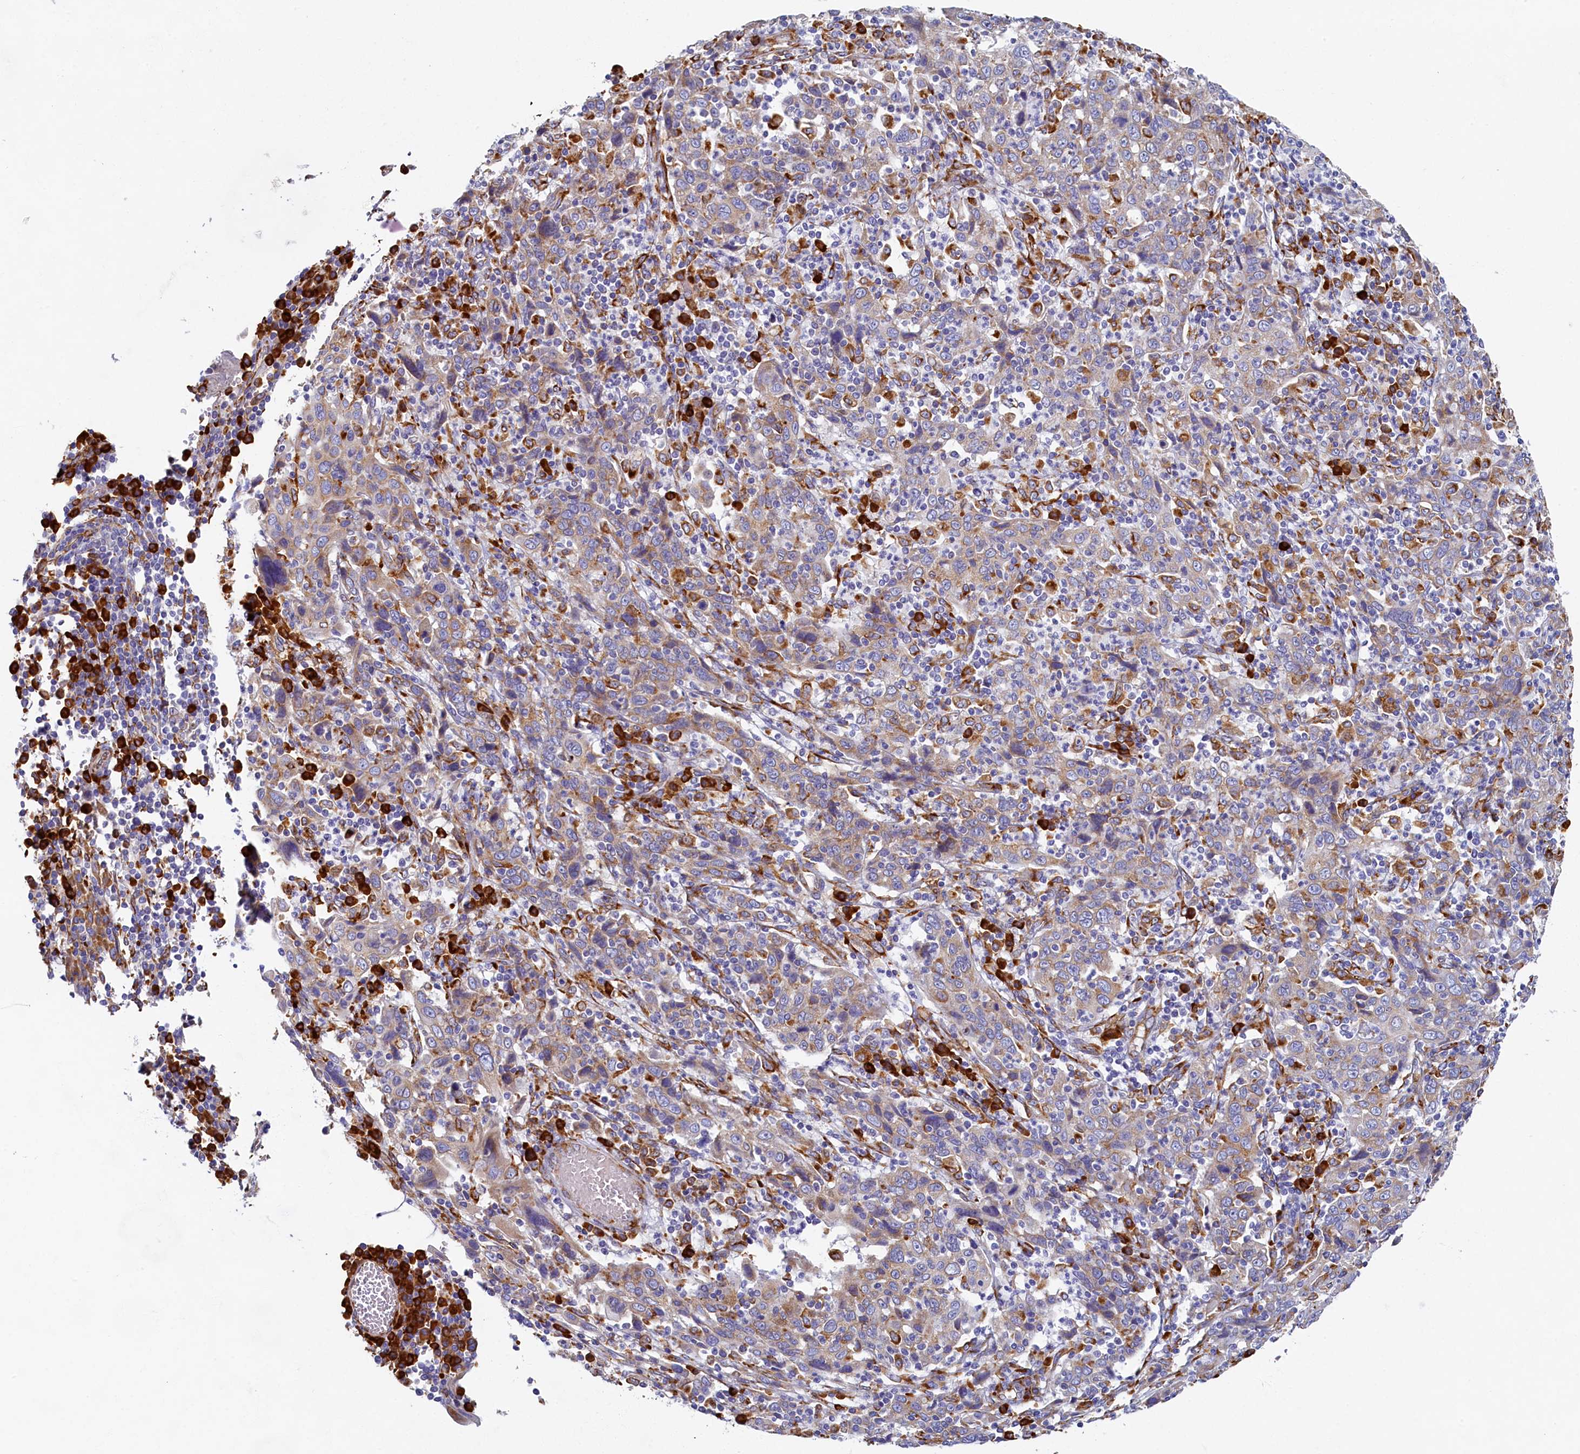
{"staining": {"intensity": "moderate", "quantity": ">75%", "location": "cytoplasmic/membranous"}, "tissue": "cervical cancer", "cell_type": "Tumor cells", "image_type": "cancer", "snomed": [{"axis": "morphology", "description": "Squamous cell carcinoma, NOS"}, {"axis": "topography", "description": "Cervix"}], "caption": "IHC image of neoplastic tissue: human cervical cancer (squamous cell carcinoma) stained using immunohistochemistry (IHC) displays medium levels of moderate protein expression localized specifically in the cytoplasmic/membranous of tumor cells, appearing as a cytoplasmic/membranous brown color.", "gene": "TMEM18", "patient": {"sex": "female", "age": 46}}